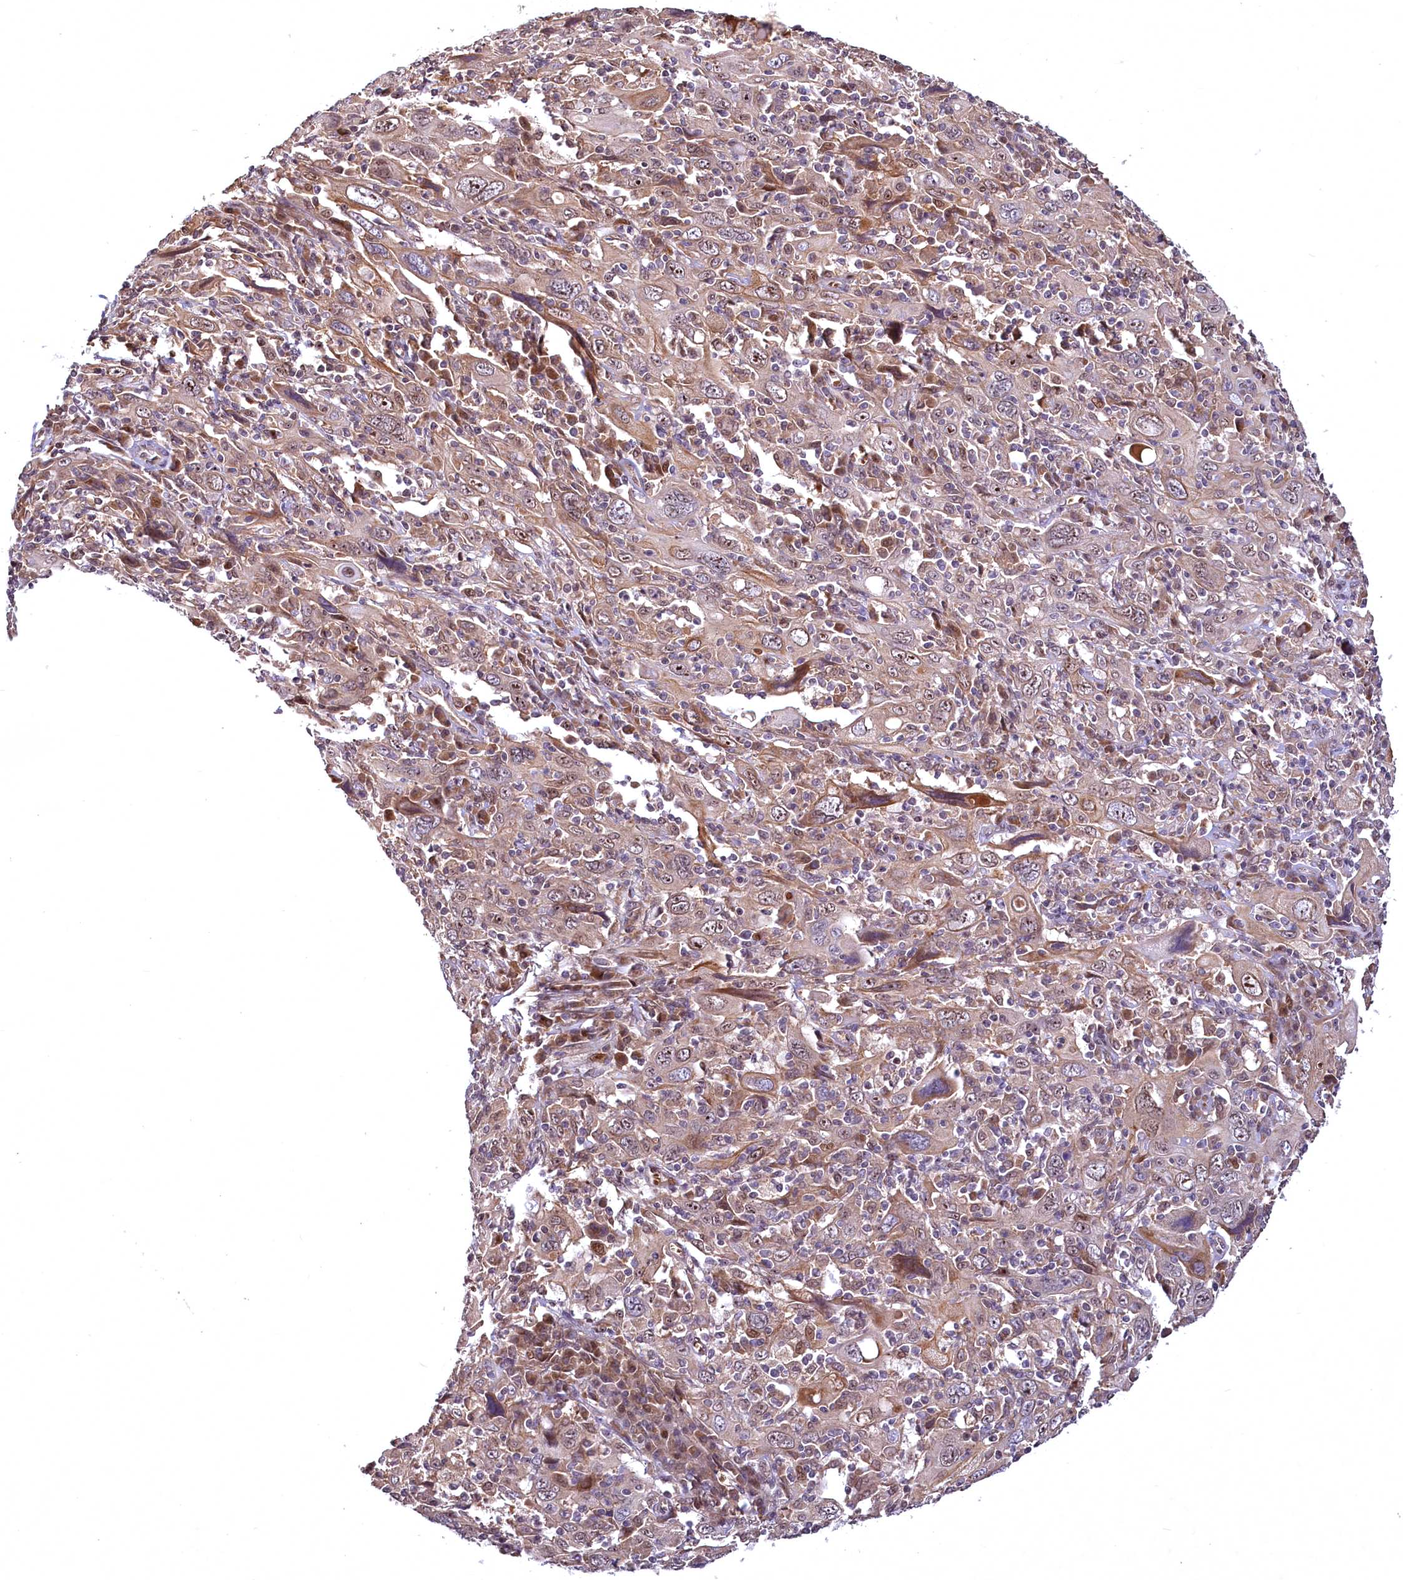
{"staining": {"intensity": "moderate", "quantity": "25%-75%", "location": "cytoplasmic/membranous,nuclear"}, "tissue": "cervical cancer", "cell_type": "Tumor cells", "image_type": "cancer", "snomed": [{"axis": "morphology", "description": "Squamous cell carcinoma, NOS"}, {"axis": "topography", "description": "Cervix"}], "caption": "This micrograph demonstrates IHC staining of cervical cancer, with medium moderate cytoplasmic/membranous and nuclear staining in approximately 25%-75% of tumor cells.", "gene": "N4BP2L1", "patient": {"sex": "female", "age": 46}}